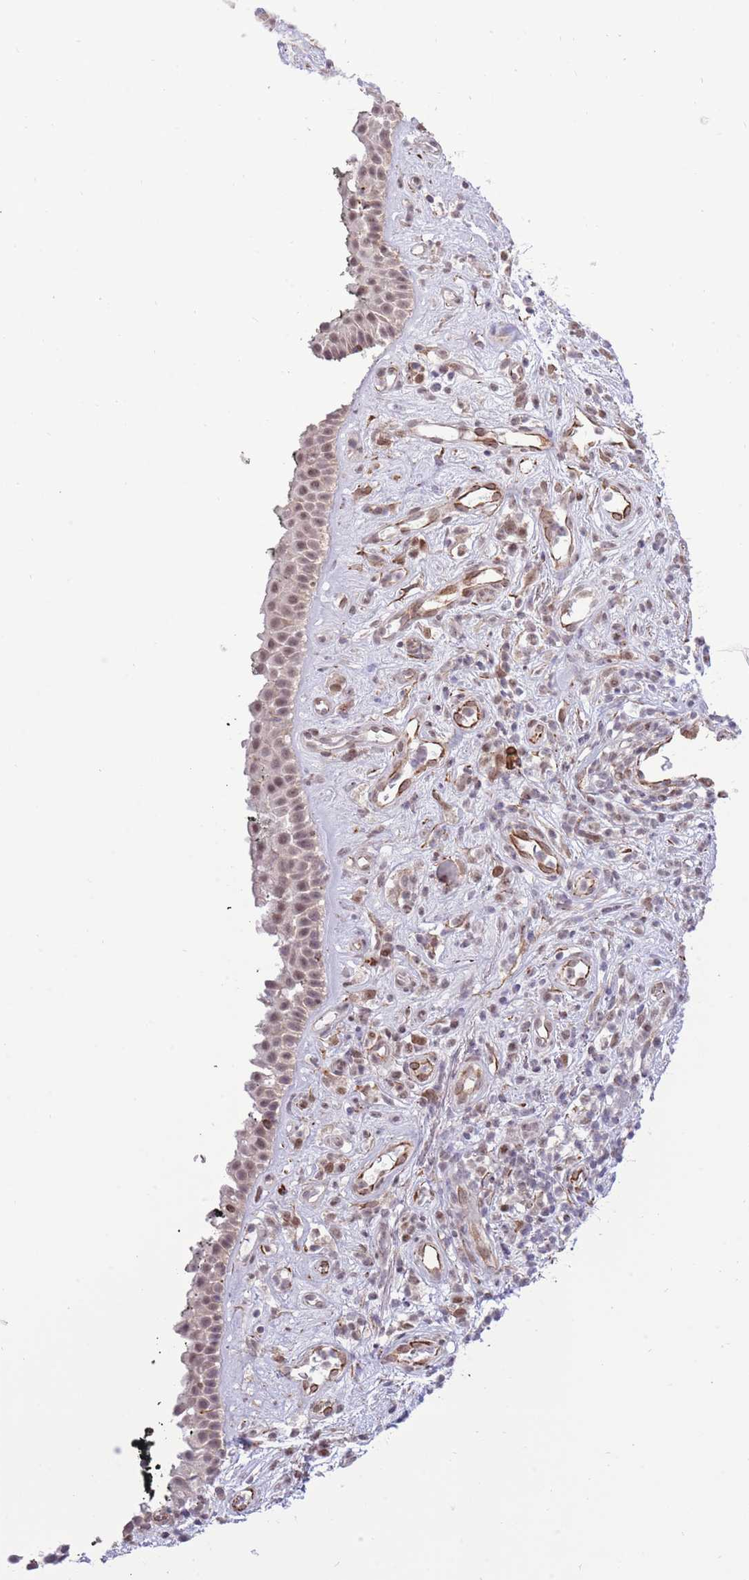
{"staining": {"intensity": "weak", "quantity": "25%-75%", "location": "nuclear"}, "tissue": "nasopharynx", "cell_type": "Respiratory epithelial cells", "image_type": "normal", "snomed": [{"axis": "morphology", "description": "Normal tissue, NOS"}, {"axis": "morphology", "description": "Squamous cell carcinoma, NOS"}, {"axis": "topography", "description": "Nasopharynx"}, {"axis": "topography", "description": "Head-Neck"}], "caption": "The image shows staining of unremarkable nasopharynx, revealing weak nuclear protein expression (brown color) within respiratory epithelial cells.", "gene": "ELL", "patient": {"sex": "male", "age": 85}}